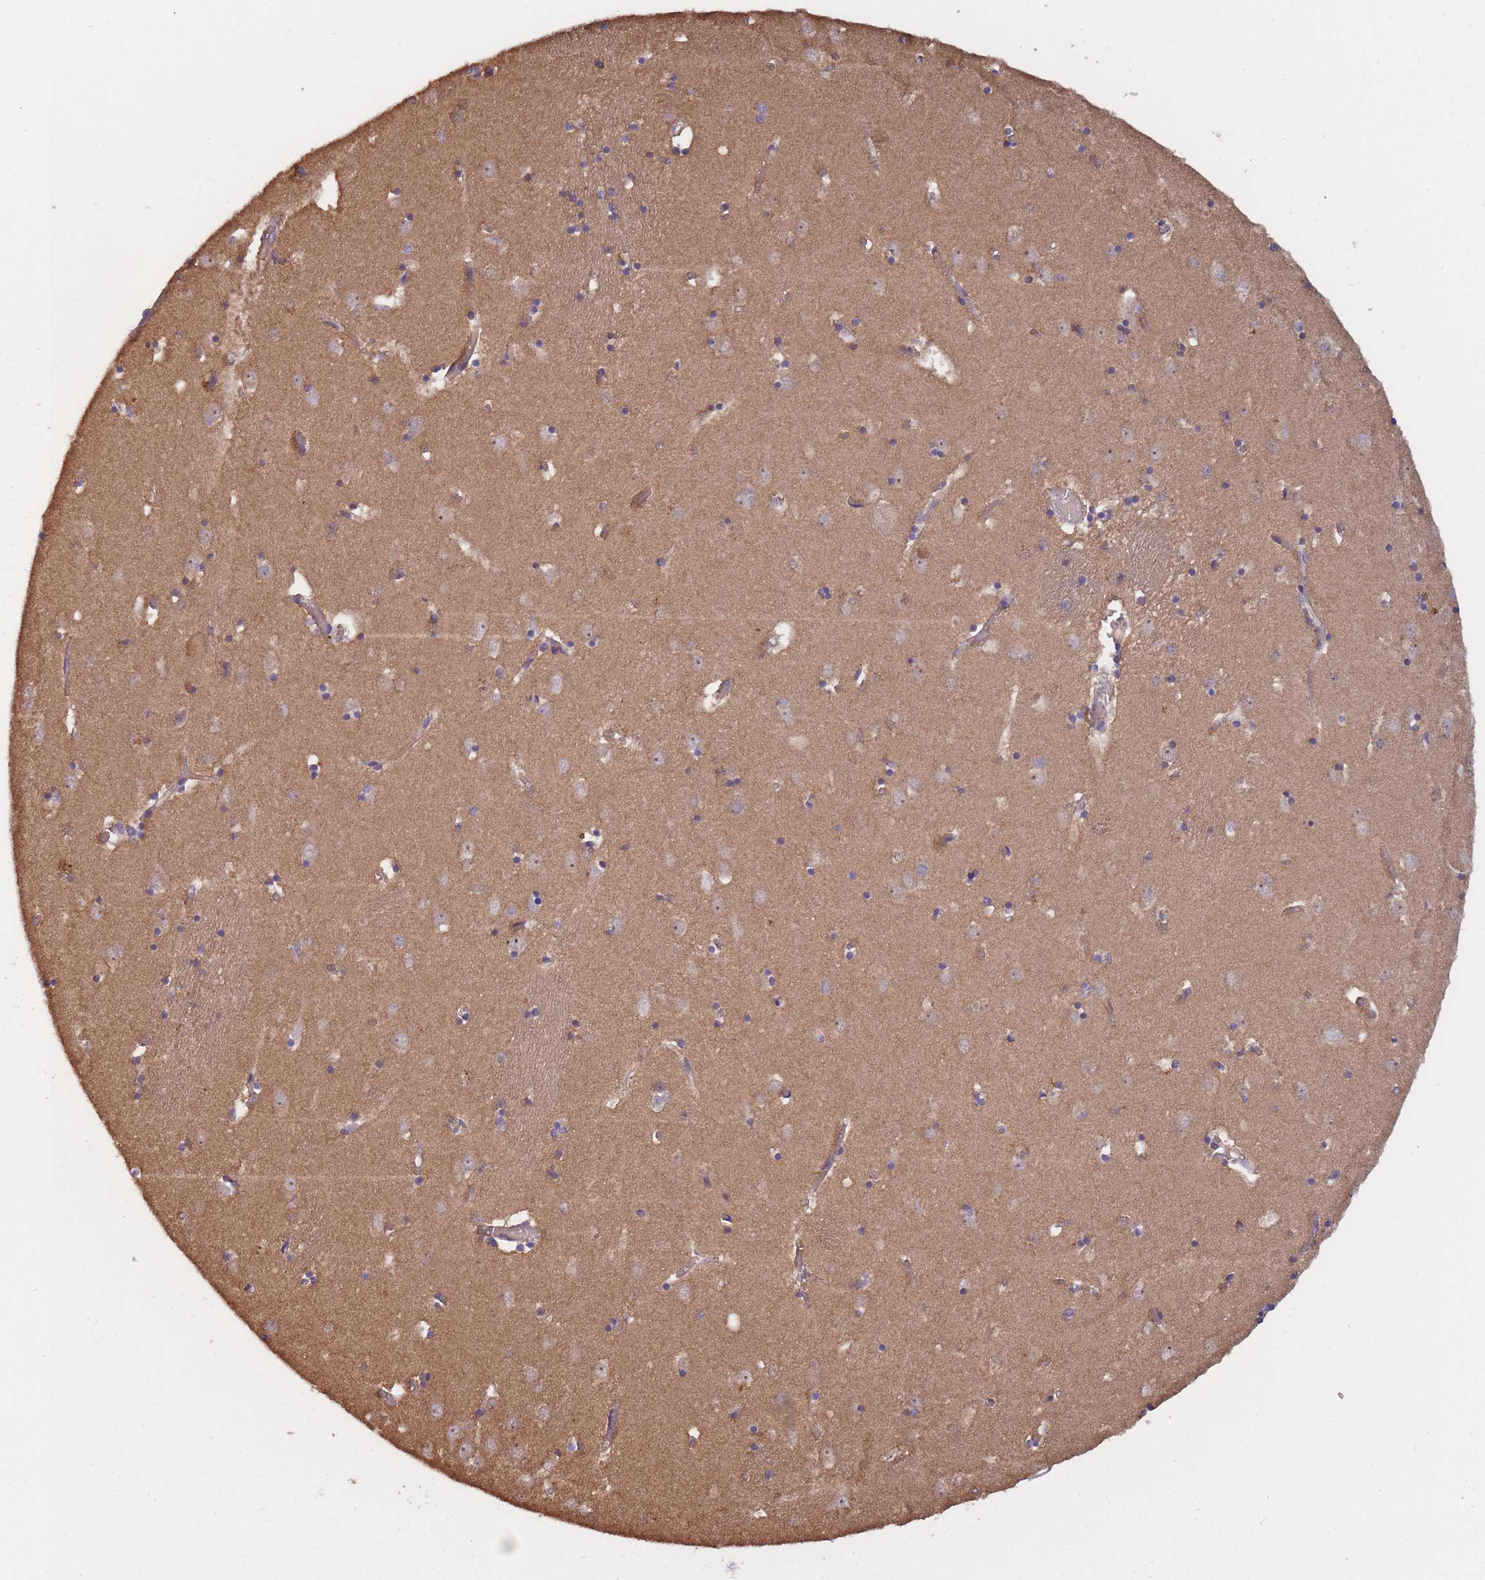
{"staining": {"intensity": "negative", "quantity": "none", "location": "none"}, "tissue": "caudate", "cell_type": "Glial cells", "image_type": "normal", "snomed": [{"axis": "morphology", "description": "Normal tissue, NOS"}, {"axis": "topography", "description": "Lateral ventricle wall"}], "caption": "High magnification brightfield microscopy of benign caudate stained with DAB (brown) and counterstained with hematoxylin (blue): glial cells show no significant positivity. Nuclei are stained in blue.", "gene": "KIAA1755", "patient": {"sex": "male", "age": 70}}